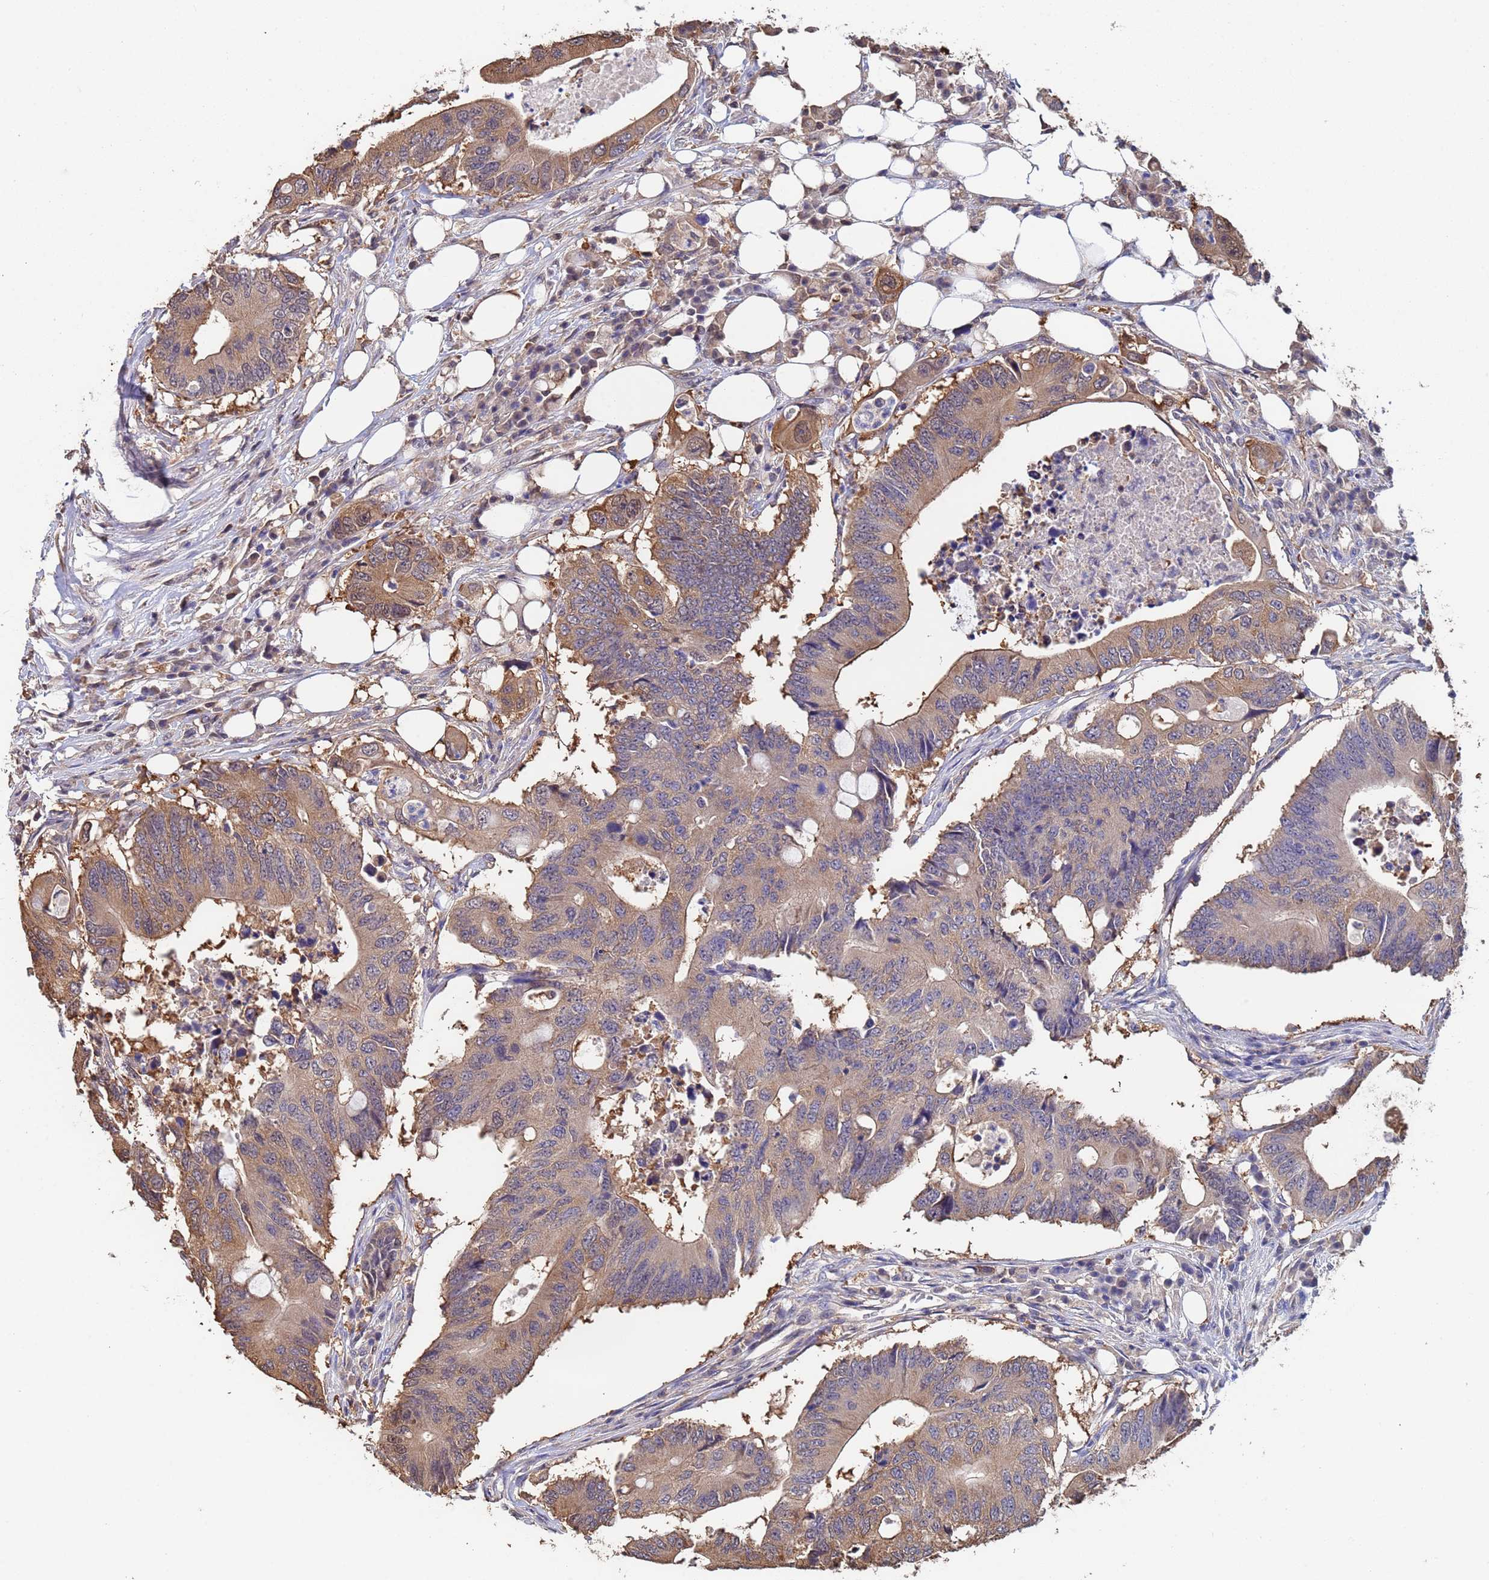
{"staining": {"intensity": "moderate", "quantity": "25%-75%", "location": "cytoplasmic/membranous"}, "tissue": "colorectal cancer", "cell_type": "Tumor cells", "image_type": "cancer", "snomed": [{"axis": "morphology", "description": "Adenocarcinoma, NOS"}, {"axis": "topography", "description": "Colon"}], "caption": "IHC histopathology image of human colorectal cancer (adenocarcinoma) stained for a protein (brown), which displays medium levels of moderate cytoplasmic/membranous staining in approximately 25%-75% of tumor cells.", "gene": "FAM25A", "patient": {"sex": "male", "age": 71}}